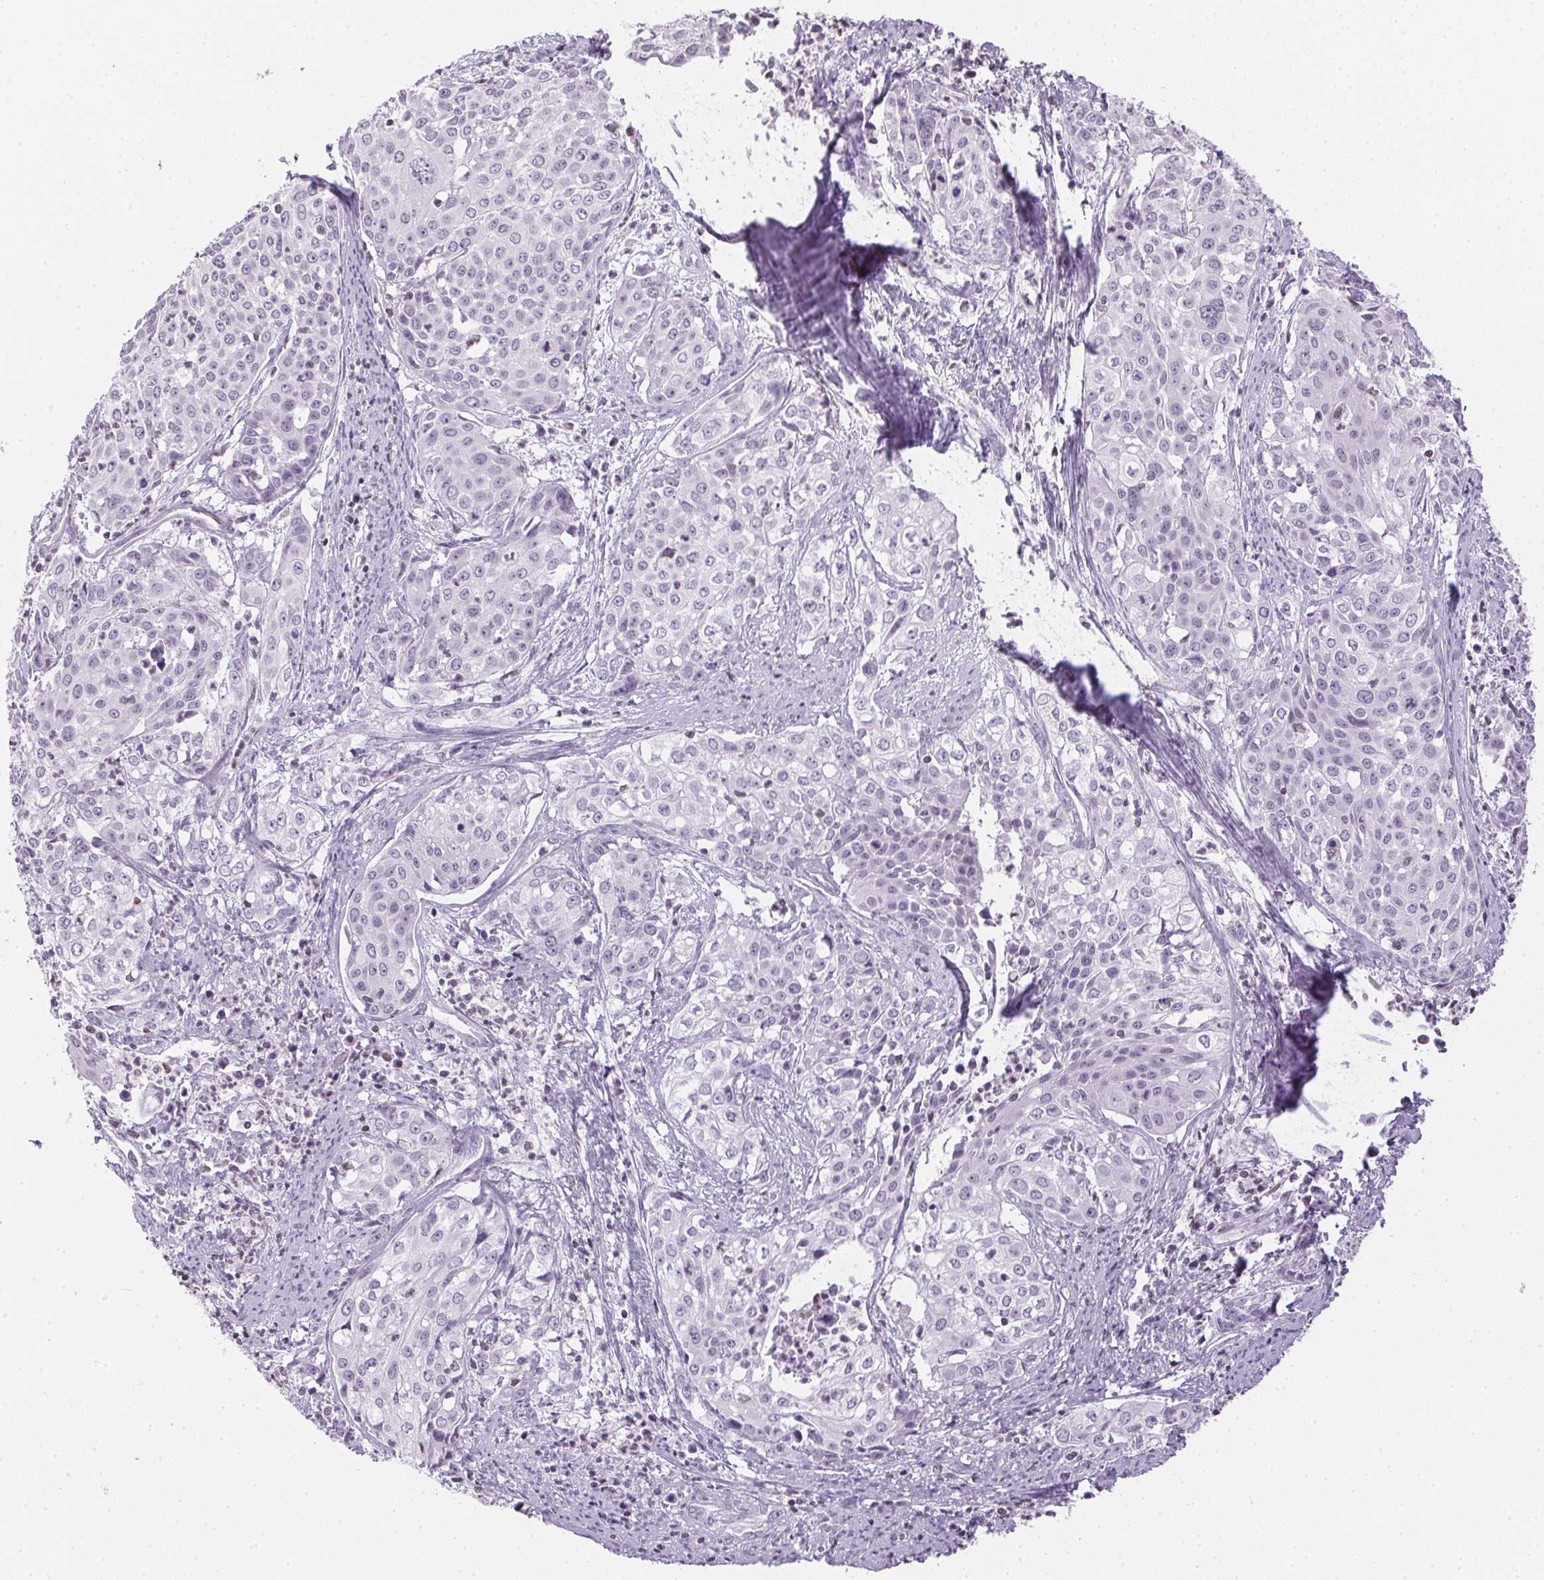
{"staining": {"intensity": "negative", "quantity": "none", "location": "none"}, "tissue": "cervical cancer", "cell_type": "Tumor cells", "image_type": "cancer", "snomed": [{"axis": "morphology", "description": "Squamous cell carcinoma, NOS"}, {"axis": "topography", "description": "Cervix"}], "caption": "Tumor cells are negative for protein expression in human cervical cancer.", "gene": "PRL", "patient": {"sex": "female", "age": 39}}